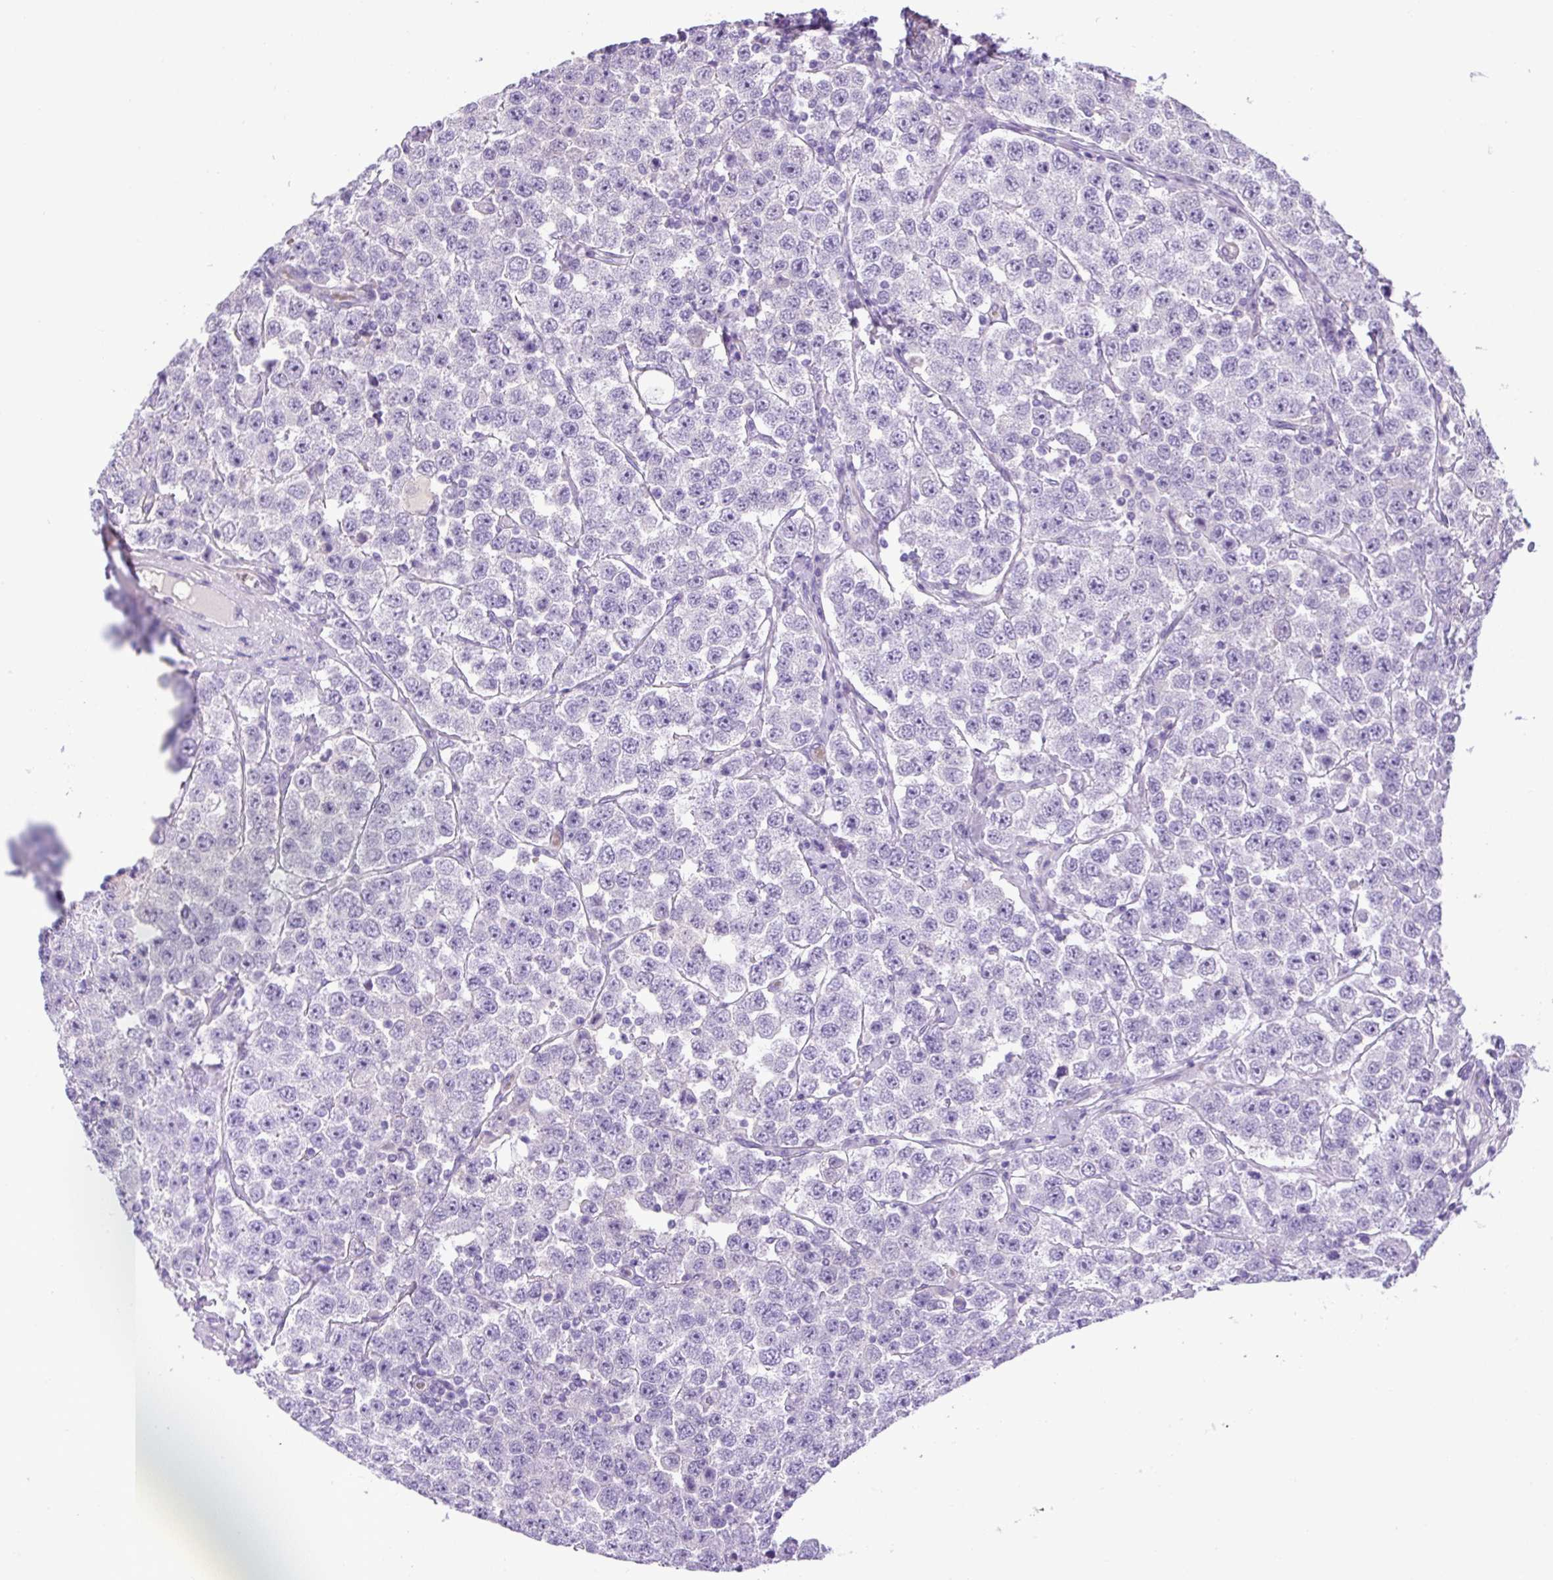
{"staining": {"intensity": "negative", "quantity": "none", "location": "none"}, "tissue": "testis cancer", "cell_type": "Tumor cells", "image_type": "cancer", "snomed": [{"axis": "morphology", "description": "Seminoma, NOS"}, {"axis": "topography", "description": "Testis"}], "caption": "Immunohistochemical staining of human testis cancer shows no significant staining in tumor cells.", "gene": "VWA7", "patient": {"sex": "male", "age": 28}}